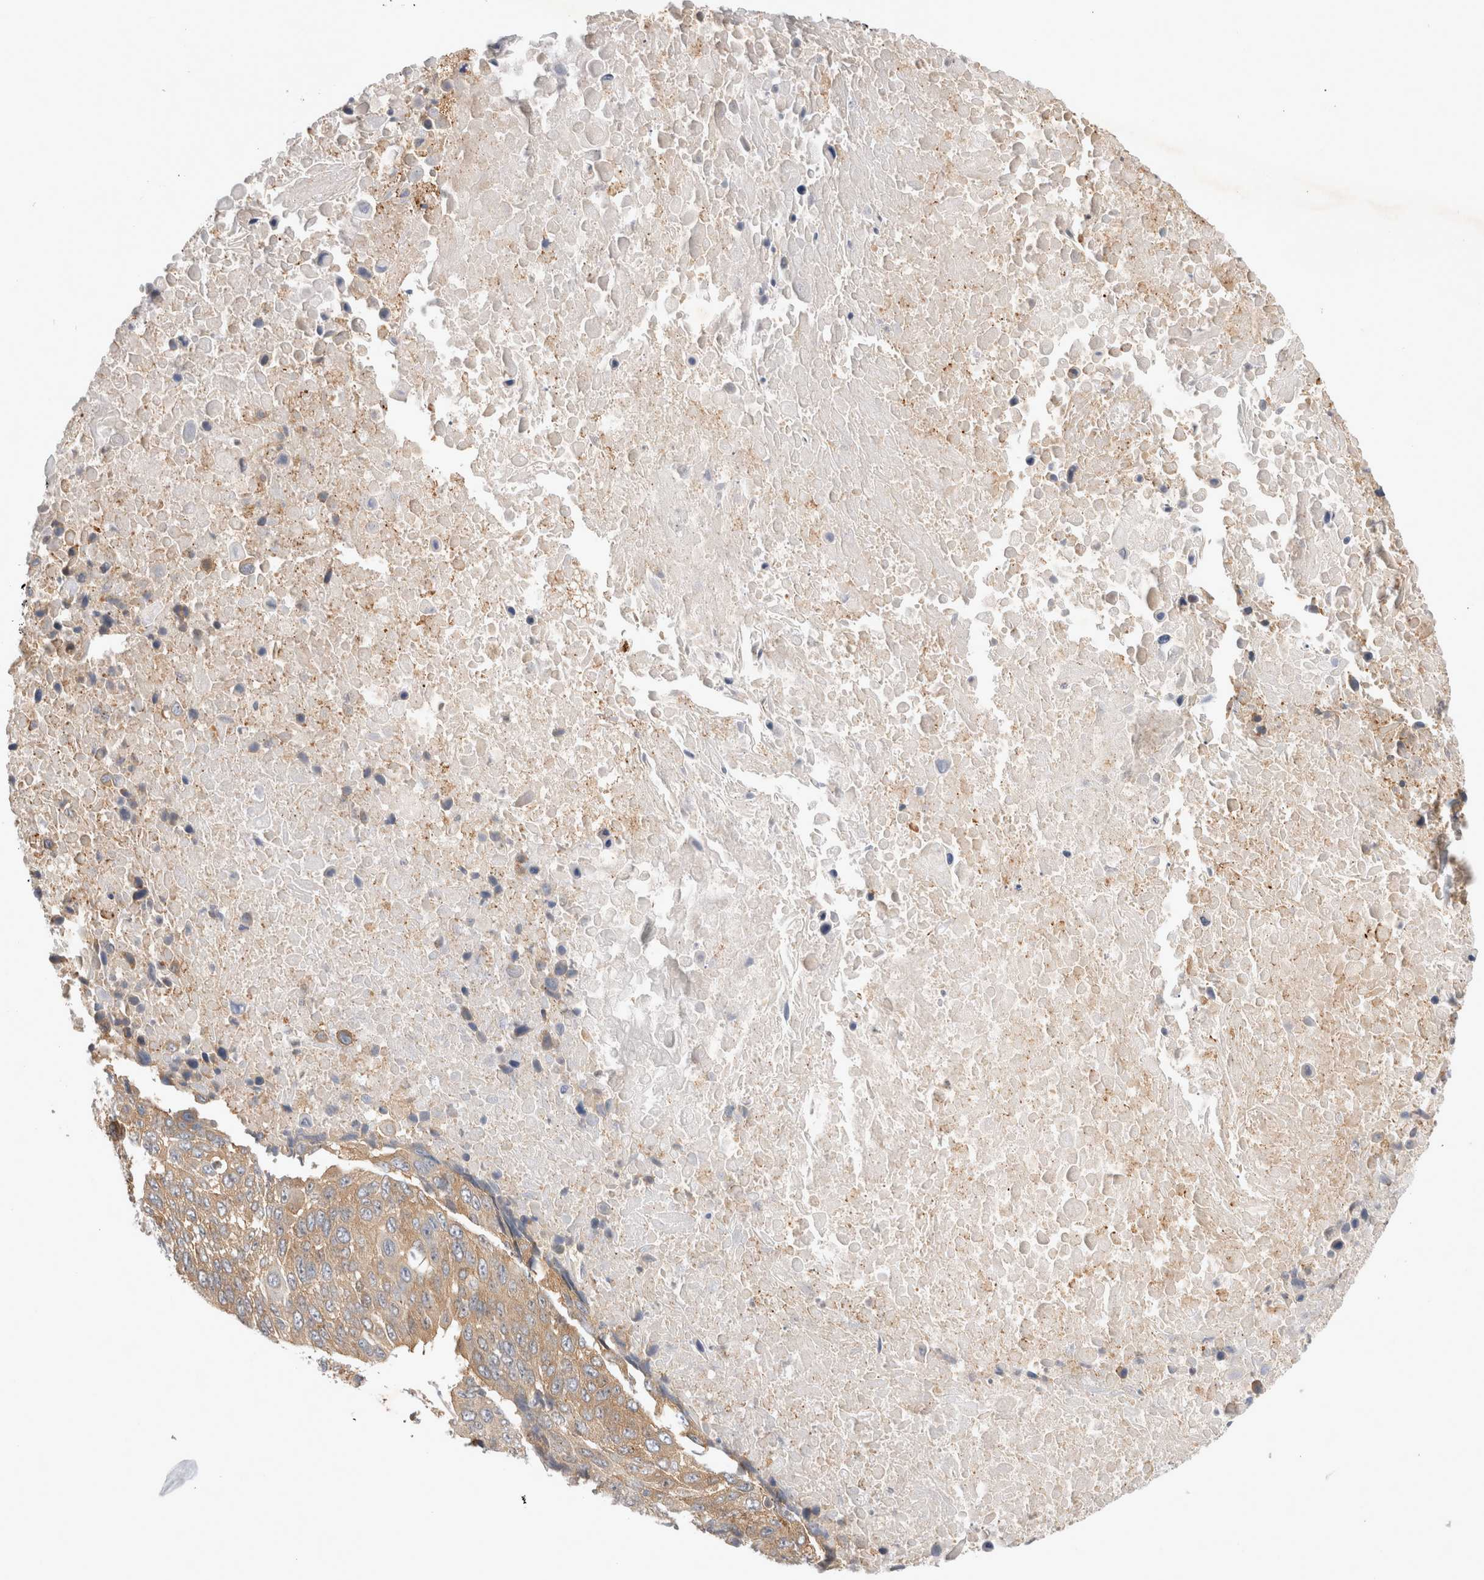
{"staining": {"intensity": "moderate", "quantity": ">75%", "location": "cytoplasmic/membranous"}, "tissue": "lung cancer", "cell_type": "Tumor cells", "image_type": "cancer", "snomed": [{"axis": "morphology", "description": "Squamous cell carcinoma, NOS"}, {"axis": "topography", "description": "Lung"}], "caption": "Immunohistochemical staining of squamous cell carcinoma (lung) exhibits medium levels of moderate cytoplasmic/membranous protein expression in about >75% of tumor cells. The protein of interest is stained brown, and the nuclei are stained in blue (DAB (3,3'-diaminobenzidine) IHC with brightfield microscopy, high magnification).", "gene": "NEDD4L", "patient": {"sex": "male", "age": 66}}